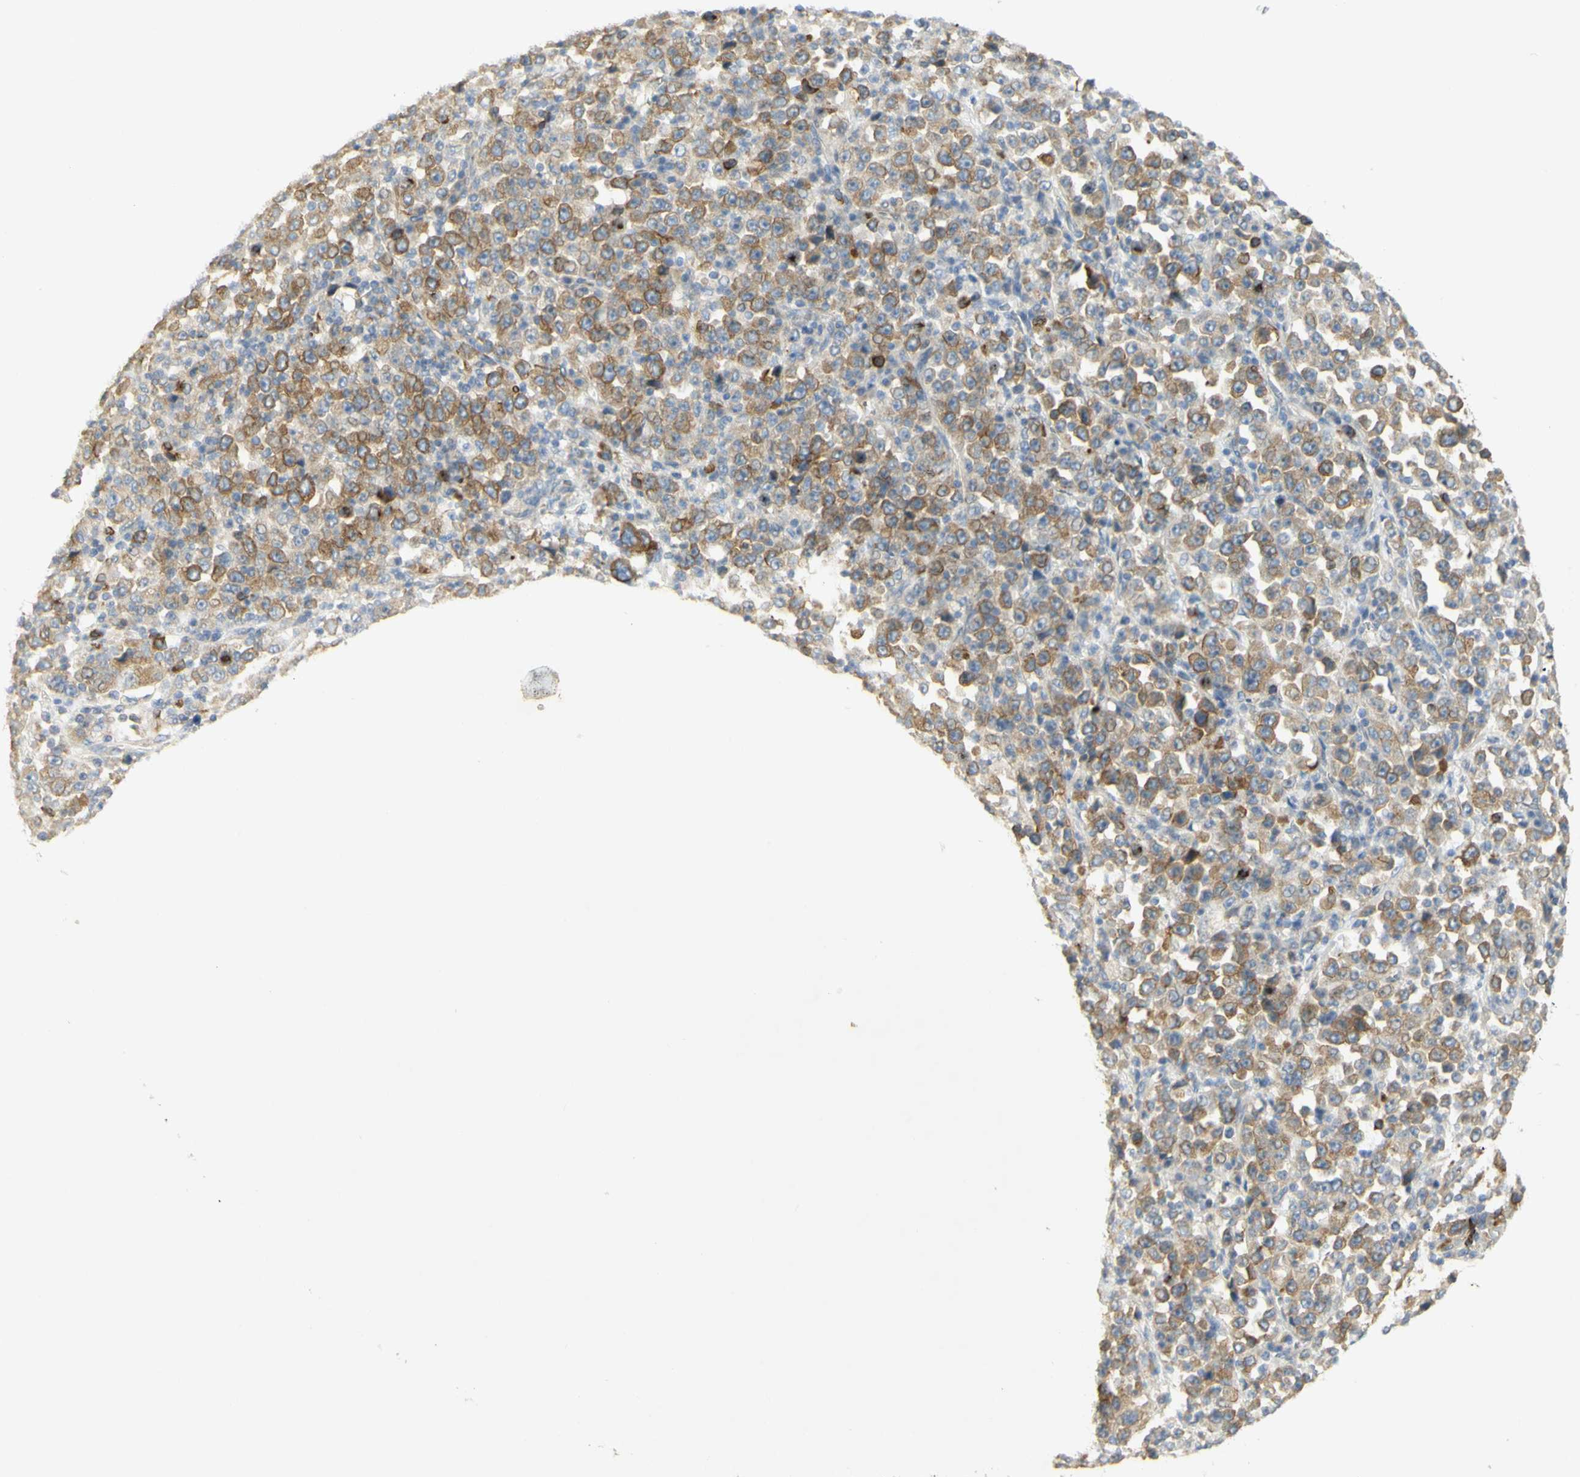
{"staining": {"intensity": "moderate", "quantity": ">75%", "location": "cytoplasmic/membranous"}, "tissue": "stomach cancer", "cell_type": "Tumor cells", "image_type": "cancer", "snomed": [{"axis": "morphology", "description": "Normal tissue, NOS"}, {"axis": "morphology", "description": "Adenocarcinoma, NOS"}, {"axis": "topography", "description": "Stomach, upper"}, {"axis": "topography", "description": "Stomach"}], "caption": "Stomach adenocarcinoma tissue shows moderate cytoplasmic/membranous positivity in about >75% of tumor cells", "gene": "KIF11", "patient": {"sex": "male", "age": 59}}